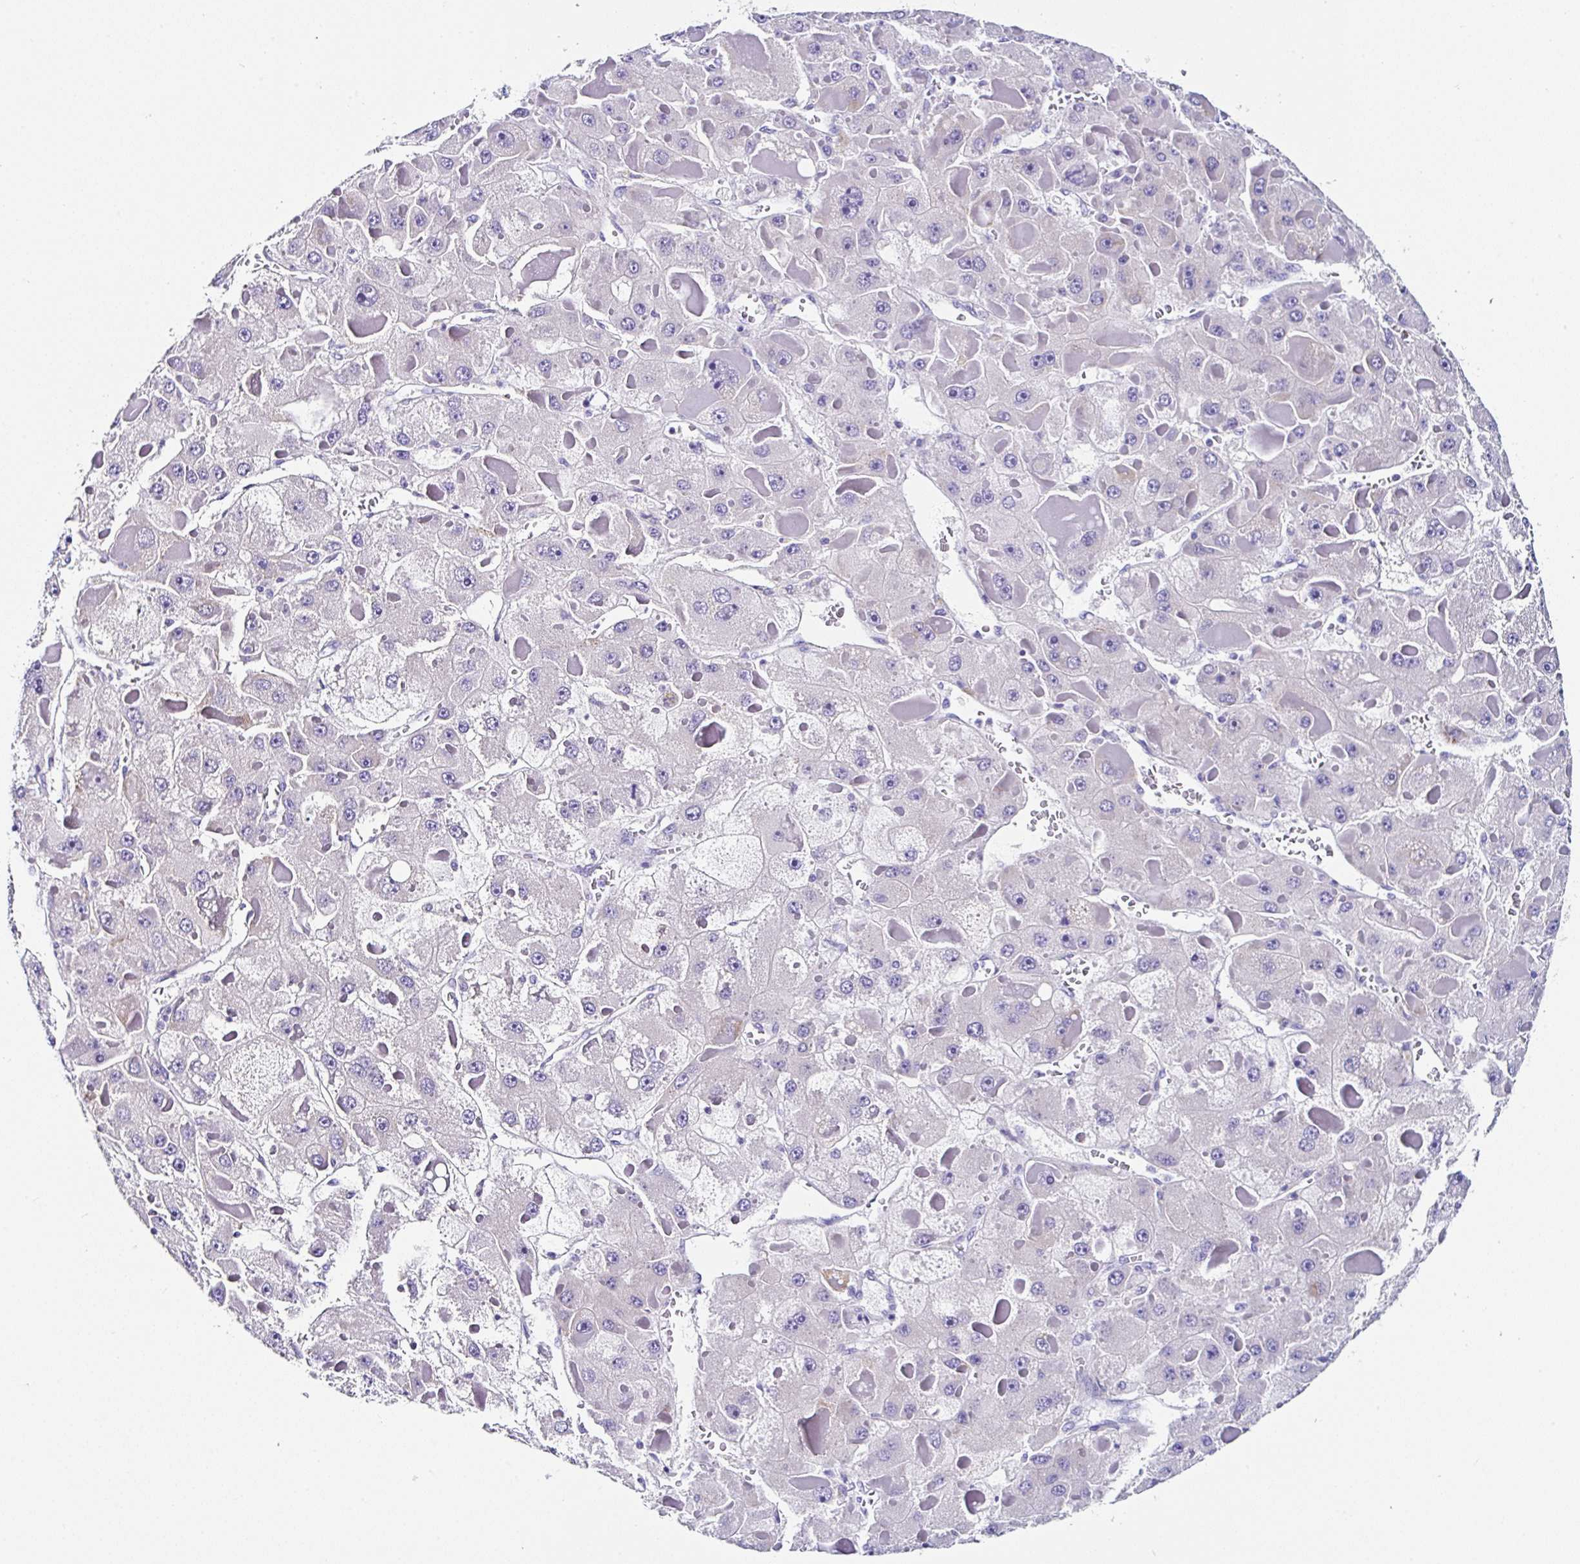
{"staining": {"intensity": "weak", "quantity": "<25%", "location": "cytoplasmic/membranous"}, "tissue": "liver cancer", "cell_type": "Tumor cells", "image_type": "cancer", "snomed": [{"axis": "morphology", "description": "Carcinoma, Hepatocellular, NOS"}, {"axis": "topography", "description": "Liver"}], "caption": "A micrograph of hepatocellular carcinoma (liver) stained for a protein demonstrates no brown staining in tumor cells.", "gene": "UGT3A1", "patient": {"sex": "female", "age": 73}}